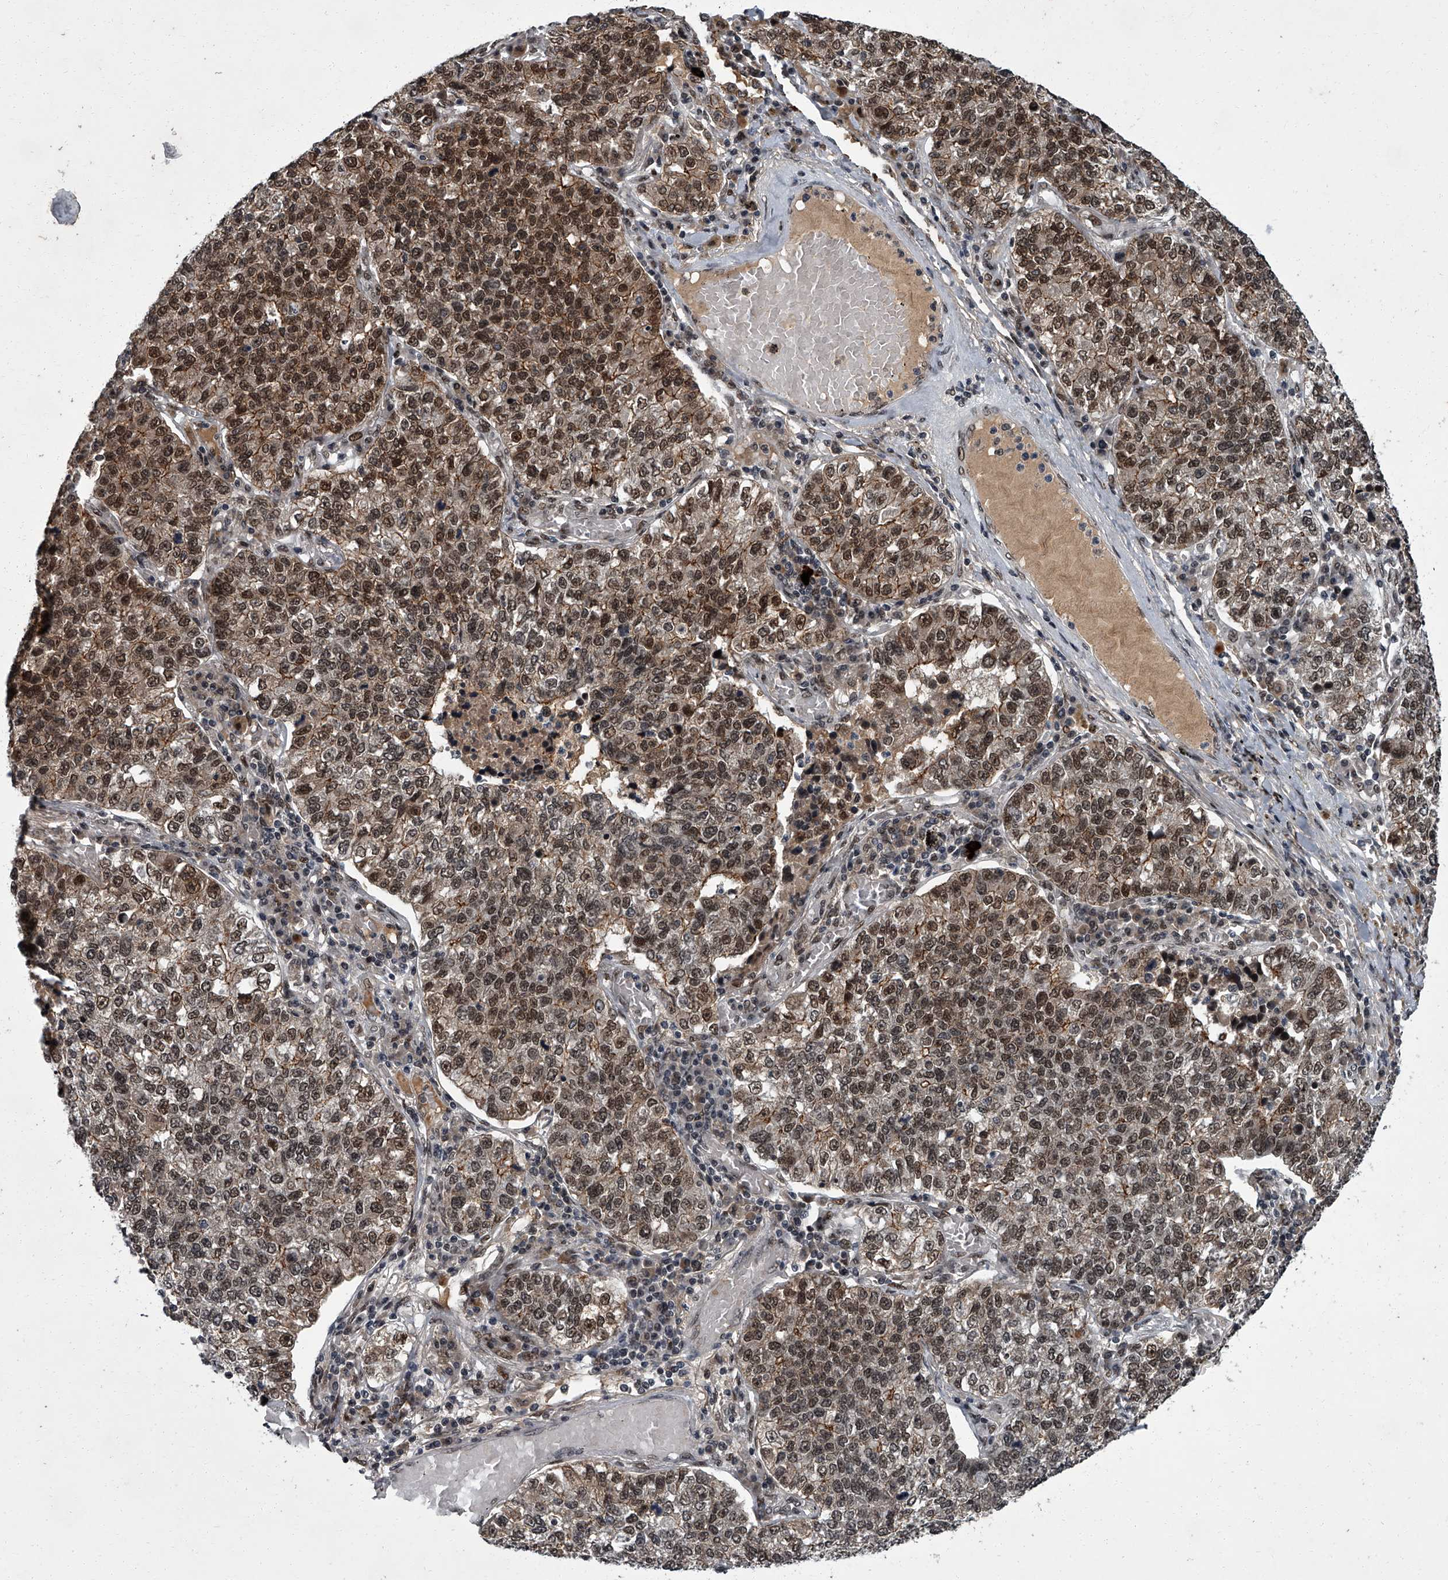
{"staining": {"intensity": "moderate", "quantity": ">75%", "location": "cytoplasmic/membranous,nuclear"}, "tissue": "lung cancer", "cell_type": "Tumor cells", "image_type": "cancer", "snomed": [{"axis": "morphology", "description": "Adenocarcinoma, NOS"}, {"axis": "topography", "description": "Lung"}], "caption": "Immunohistochemistry (DAB) staining of human lung cancer displays moderate cytoplasmic/membranous and nuclear protein positivity in approximately >75% of tumor cells. The protein is shown in brown color, while the nuclei are stained blue.", "gene": "ZNF518B", "patient": {"sex": "male", "age": 49}}